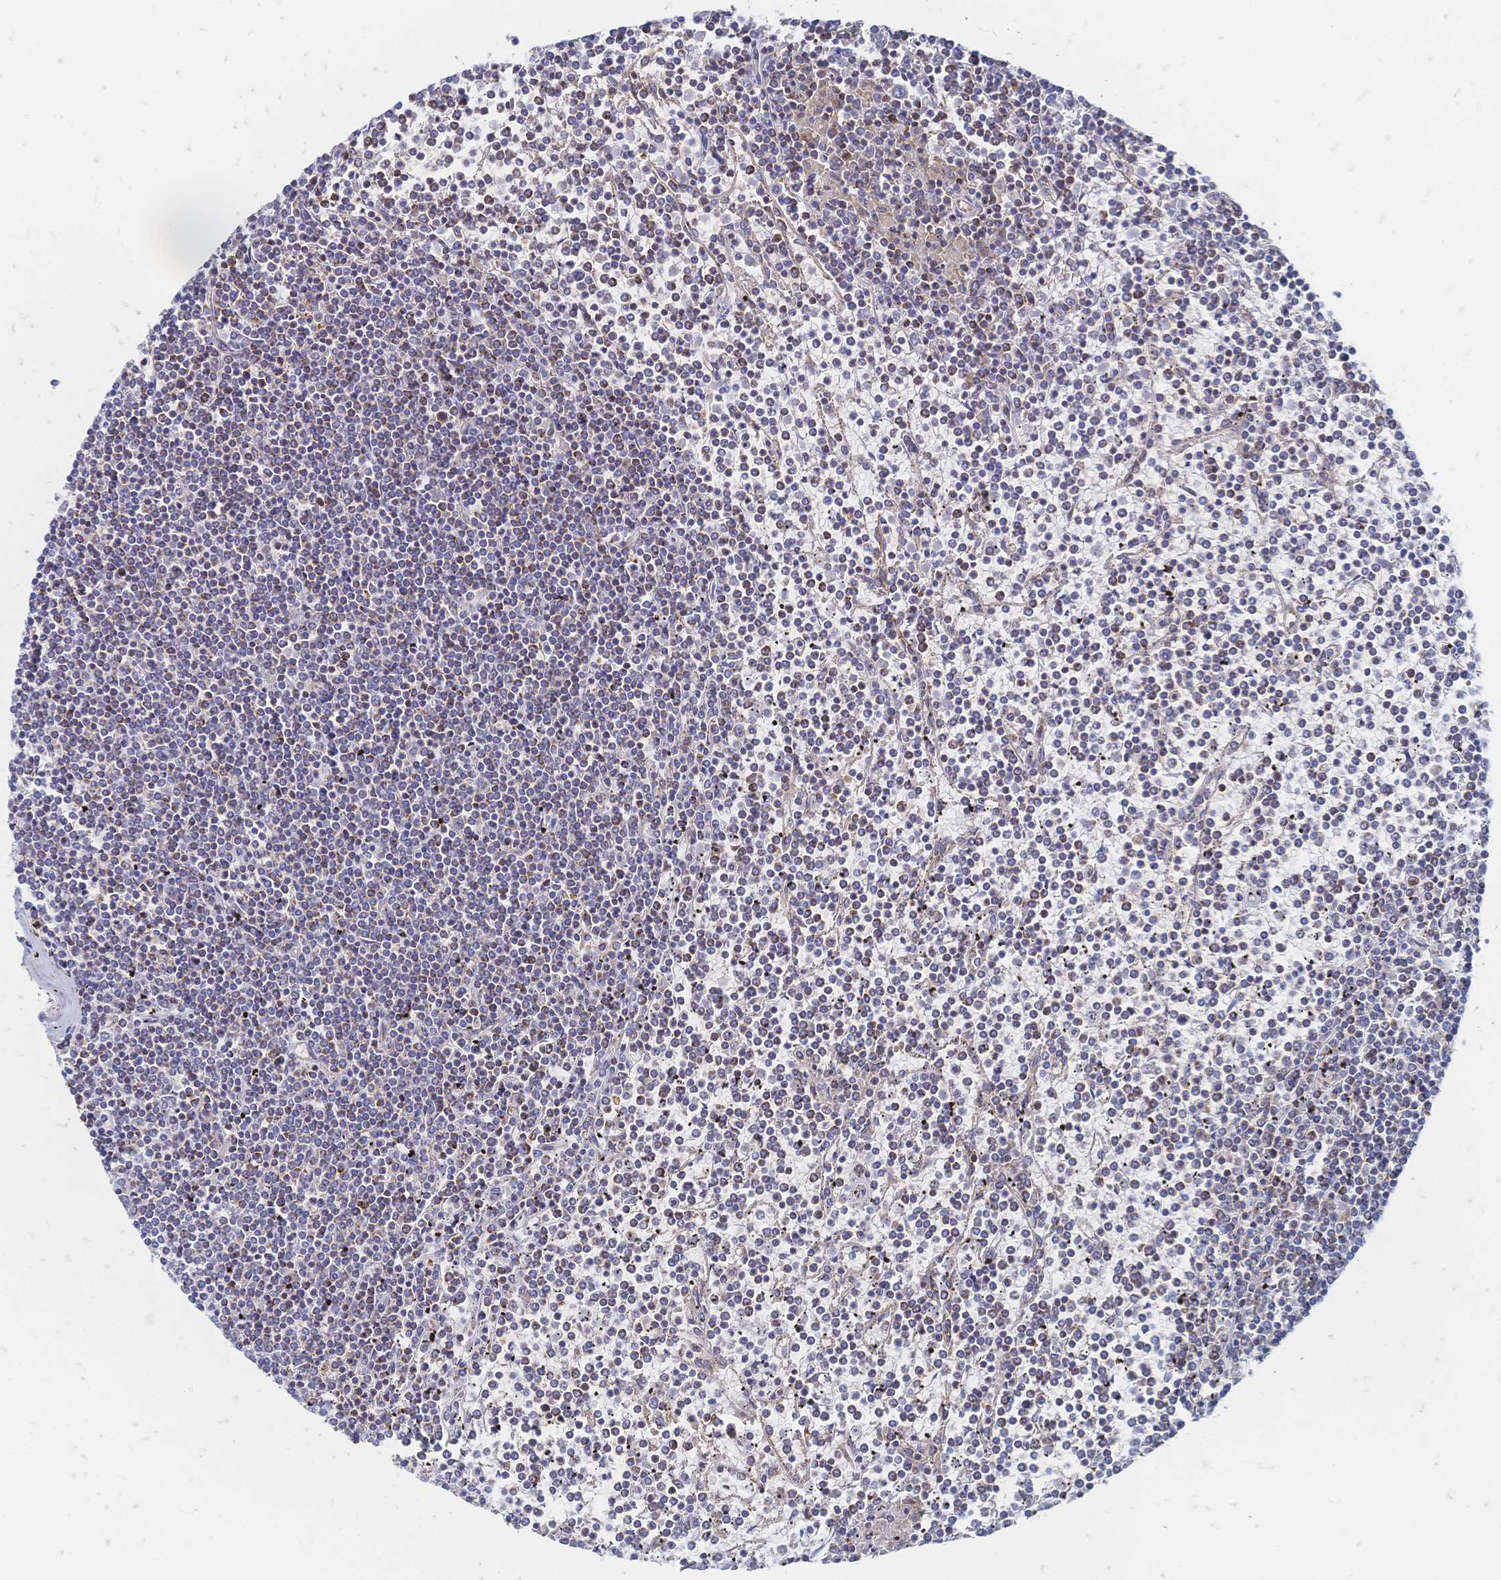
{"staining": {"intensity": "negative", "quantity": "none", "location": "none"}, "tissue": "lymphoma", "cell_type": "Tumor cells", "image_type": "cancer", "snomed": [{"axis": "morphology", "description": "Malignant lymphoma, non-Hodgkin's type, Low grade"}, {"axis": "topography", "description": "Spleen"}], "caption": "Immunohistochemical staining of low-grade malignant lymphoma, non-Hodgkin's type demonstrates no significant staining in tumor cells. The staining was performed using DAB to visualize the protein expression in brown, while the nuclei were stained in blue with hematoxylin (Magnification: 20x).", "gene": "SORBS1", "patient": {"sex": "female", "age": 19}}